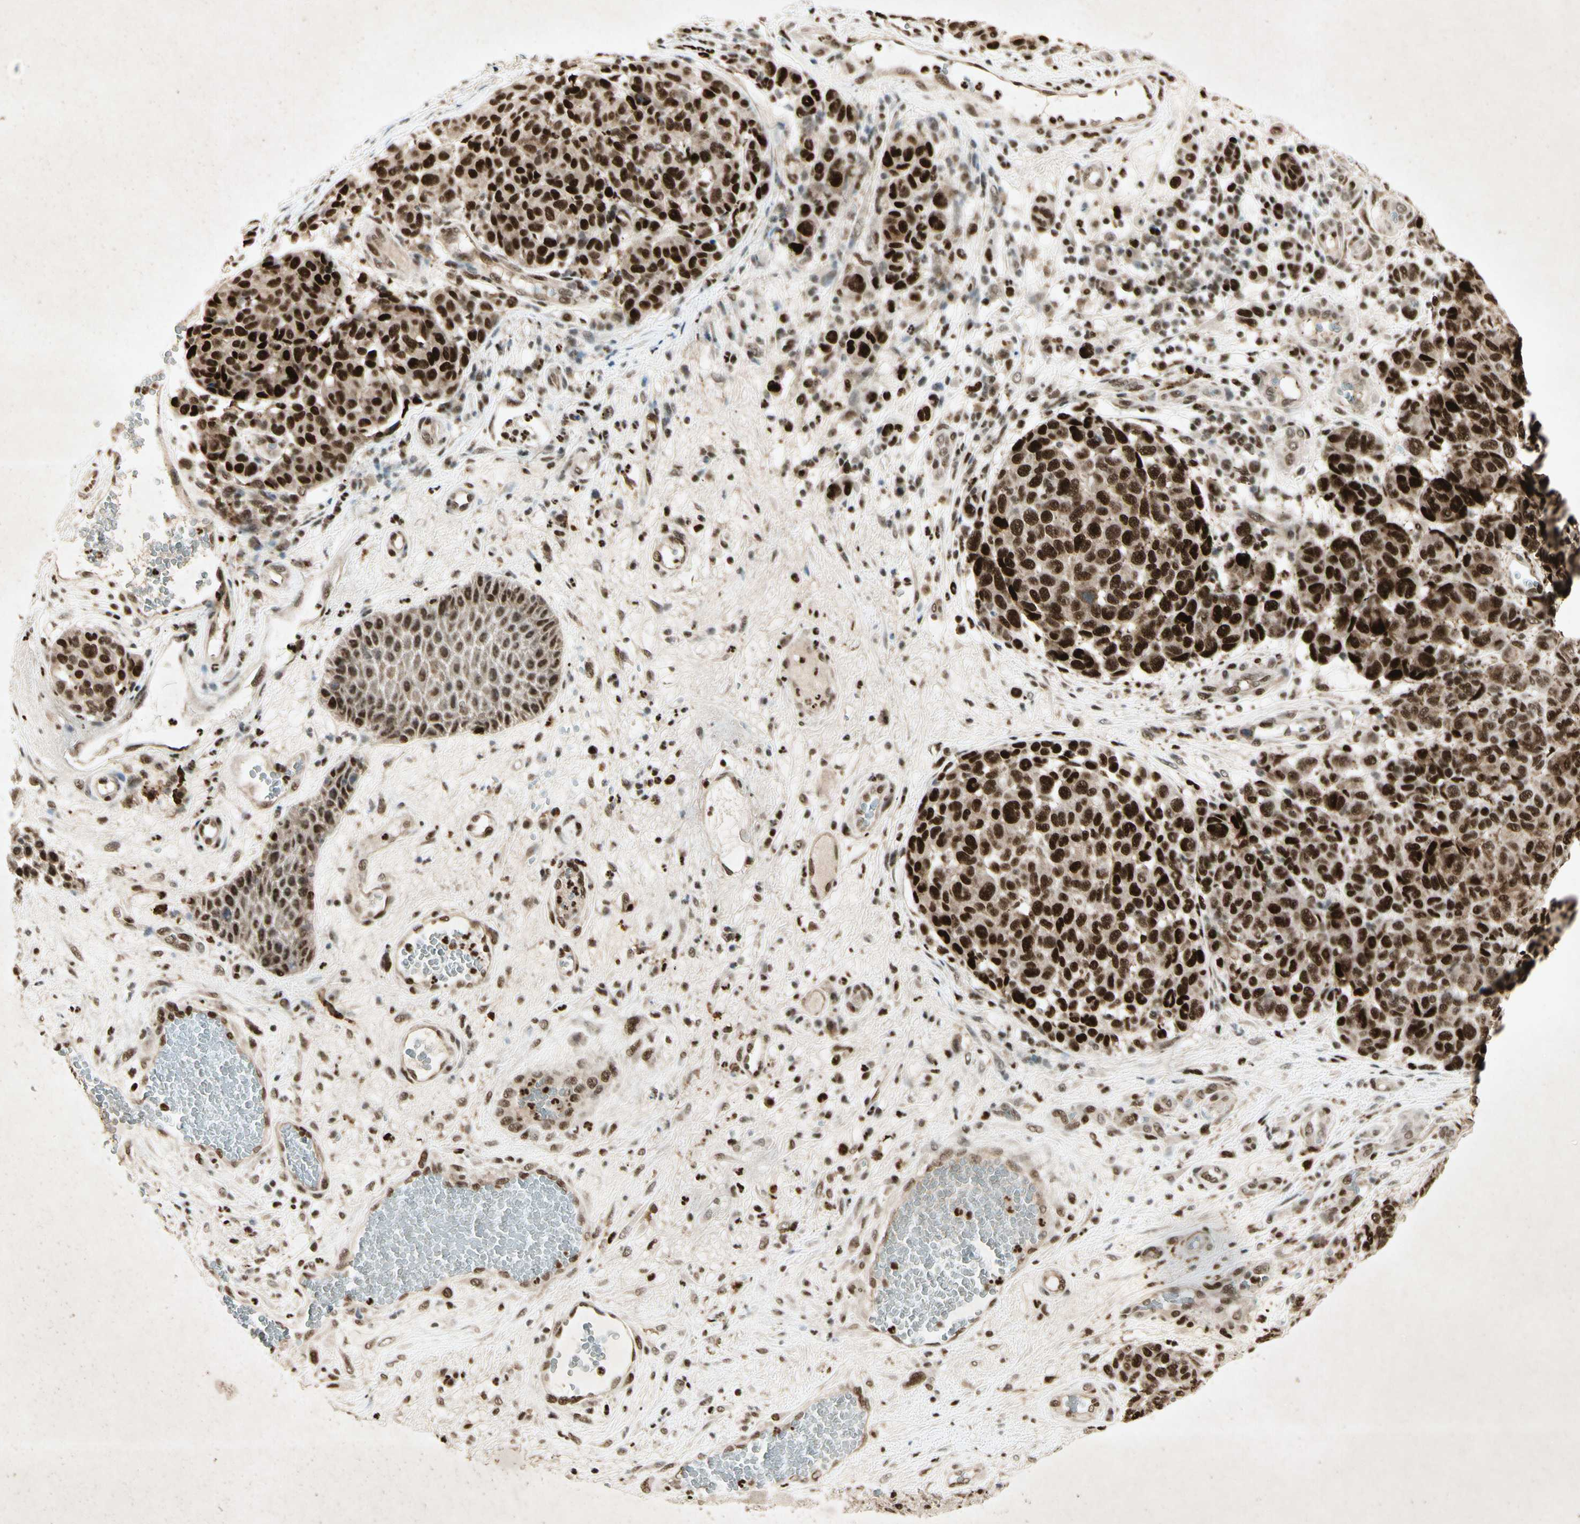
{"staining": {"intensity": "strong", "quantity": ">75%", "location": "cytoplasmic/membranous,nuclear"}, "tissue": "melanoma", "cell_type": "Tumor cells", "image_type": "cancer", "snomed": [{"axis": "morphology", "description": "Malignant melanoma, NOS"}, {"axis": "topography", "description": "Skin"}], "caption": "Human malignant melanoma stained with a brown dye reveals strong cytoplasmic/membranous and nuclear positive staining in approximately >75% of tumor cells.", "gene": "RNF43", "patient": {"sex": "male", "age": 59}}